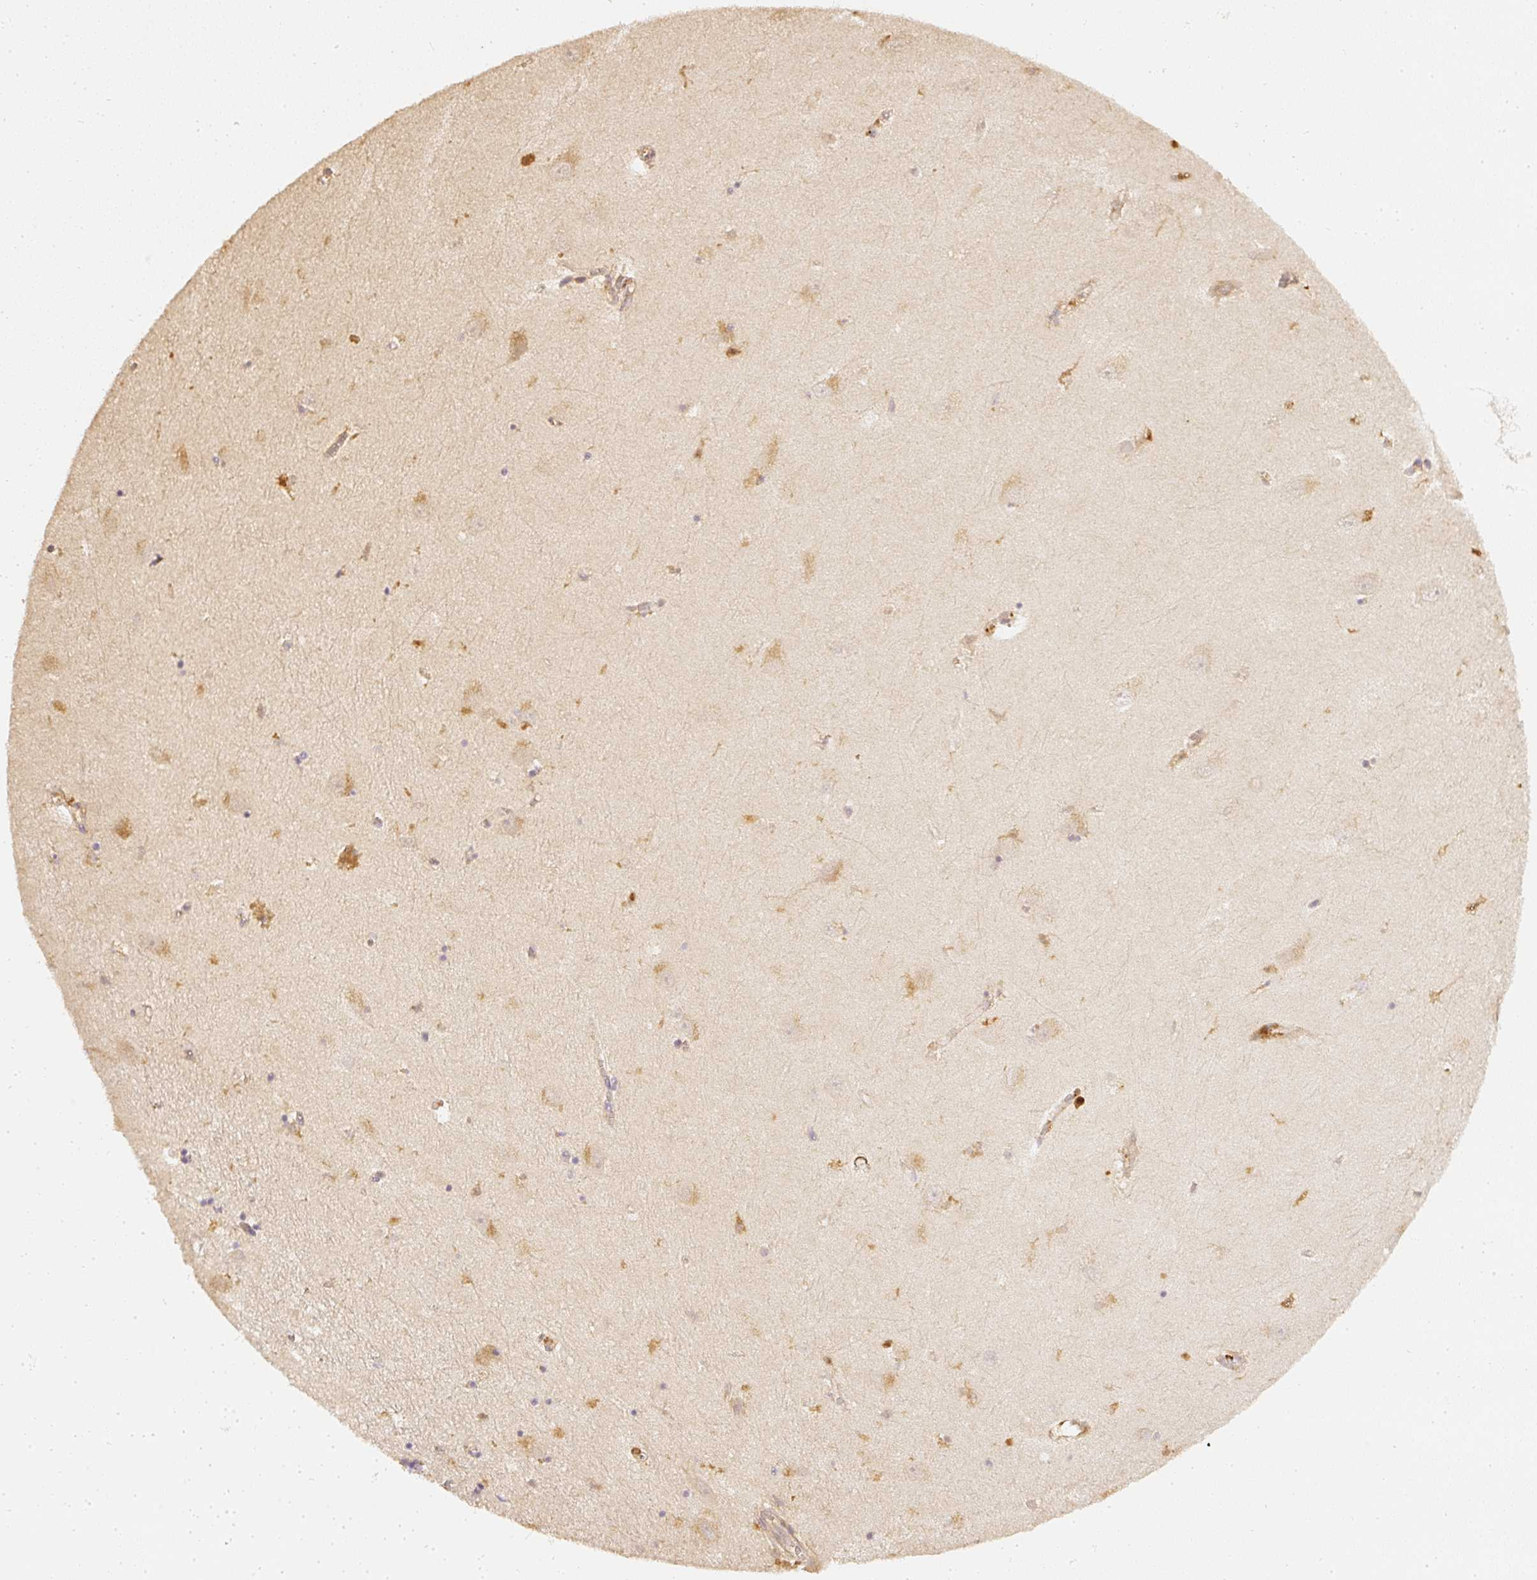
{"staining": {"intensity": "weak", "quantity": "25%-75%", "location": "cytoplasmic/membranous"}, "tissue": "hippocampus", "cell_type": "Glial cells", "image_type": "normal", "snomed": [{"axis": "morphology", "description": "Normal tissue, NOS"}, {"axis": "topography", "description": "Hippocampus"}], "caption": "Glial cells reveal low levels of weak cytoplasmic/membranous positivity in approximately 25%-75% of cells in unremarkable human hippocampus. The protein of interest is stained brown, and the nuclei are stained in blue (DAB (3,3'-diaminobenzidine) IHC with brightfield microscopy, high magnification).", "gene": "PFN1", "patient": {"sex": "female", "age": 64}}